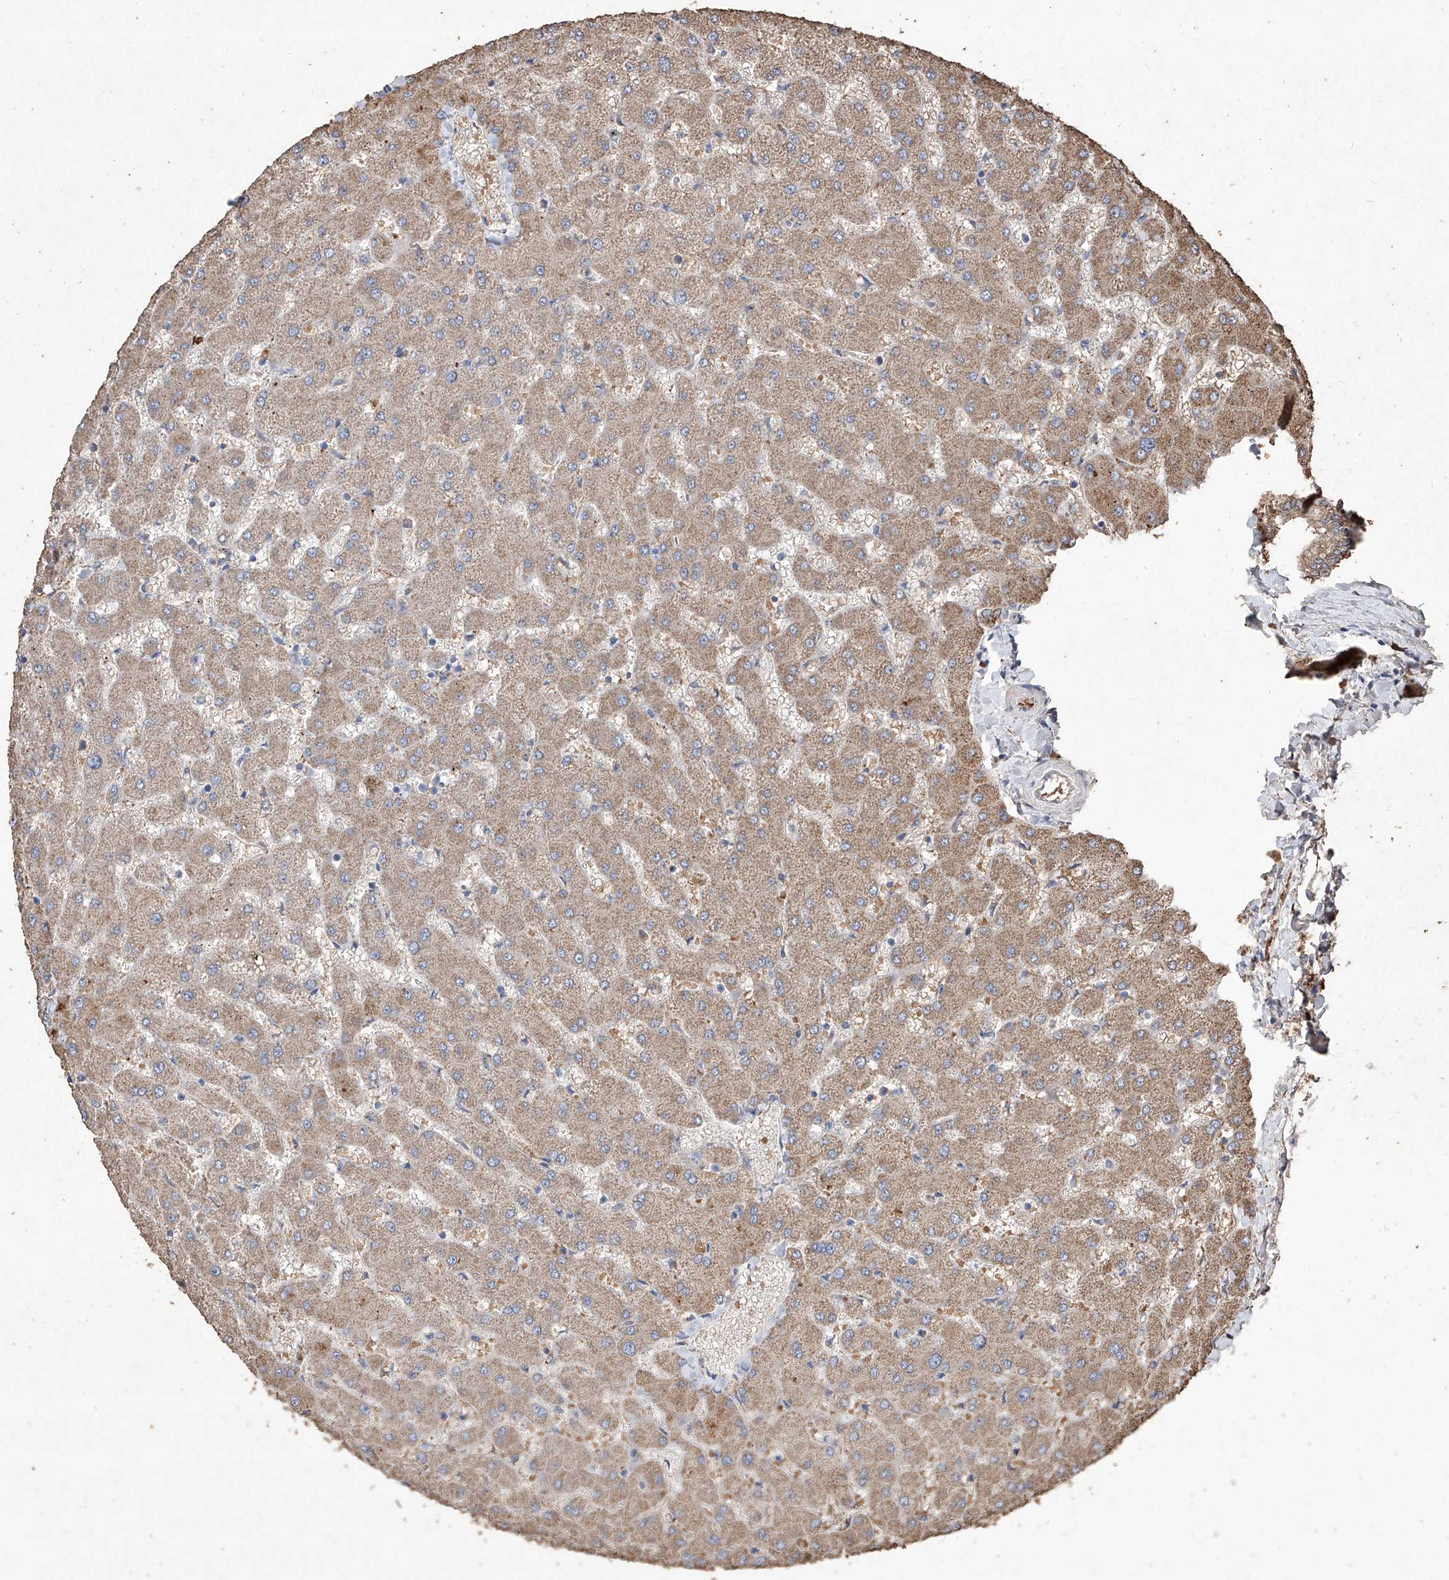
{"staining": {"intensity": "weak", "quantity": ">75%", "location": "cytoplasmic/membranous"}, "tissue": "liver", "cell_type": "Cholangiocytes", "image_type": "normal", "snomed": [{"axis": "morphology", "description": "Normal tissue, NOS"}, {"axis": "topography", "description": "Liver"}], "caption": "Immunohistochemistry of benign liver shows low levels of weak cytoplasmic/membranous expression in approximately >75% of cholangiocytes. The staining is performed using DAB brown chromogen to label protein expression. The nuclei are counter-stained blue using hematoxylin.", "gene": "EML1", "patient": {"sex": "female", "age": 63}}